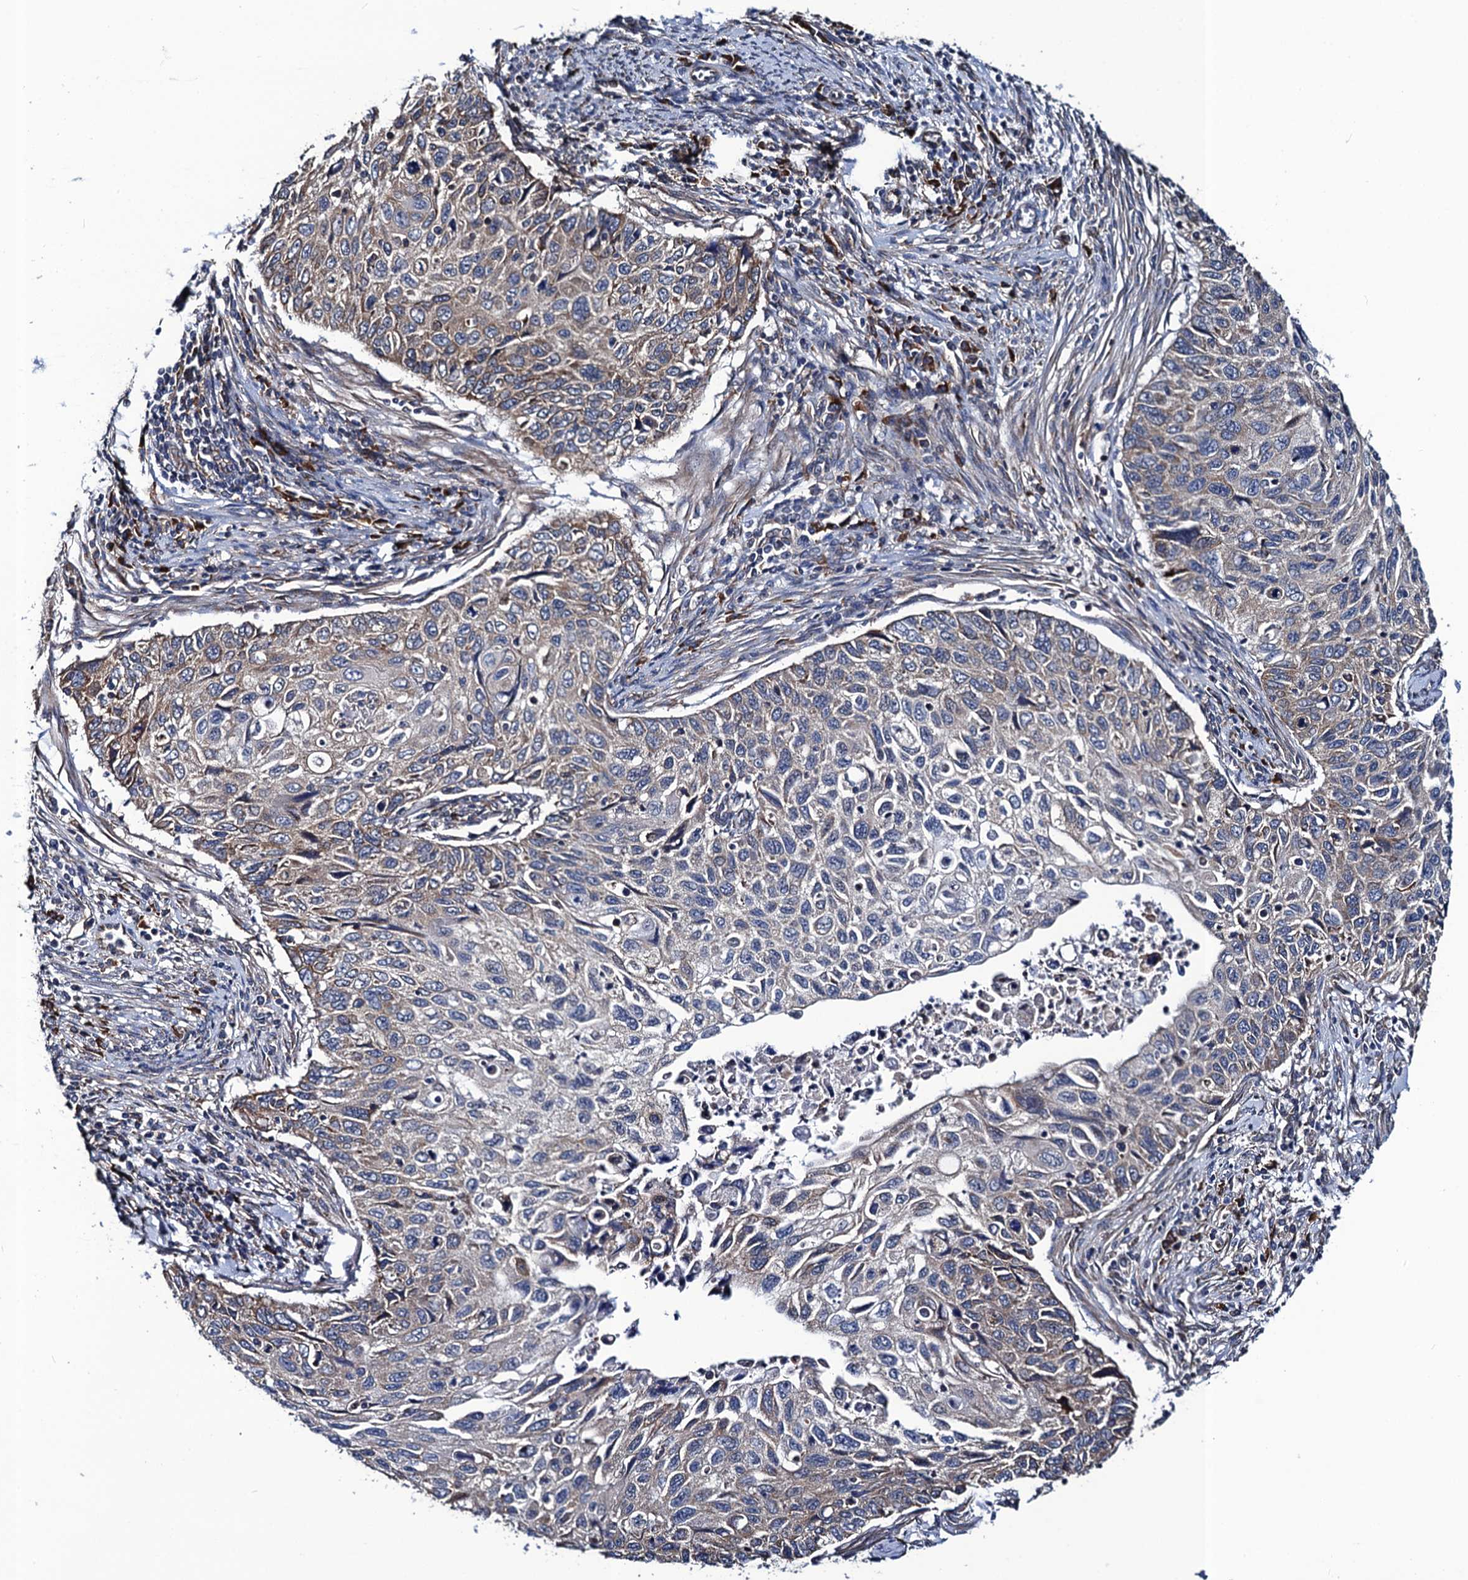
{"staining": {"intensity": "weak", "quantity": "25%-75%", "location": "cytoplasmic/membranous"}, "tissue": "cervical cancer", "cell_type": "Tumor cells", "image_type": "cancer", "snomed": [{"axis": "morphology", "description": "Squamous cell carcinoma, NOS"}, {"axis": "topography", "description": "Cervix"}], "caption": "This photomicrograph exhibits cervical cancer stained with IHC to label a protein in brown. The cytoplasmic/membranous of tumor cells show weak positivity for the protein. Nuclei are counter-stained blue.", "gene": "PGLS", "patient": {"sex": "female", "age": 70}}